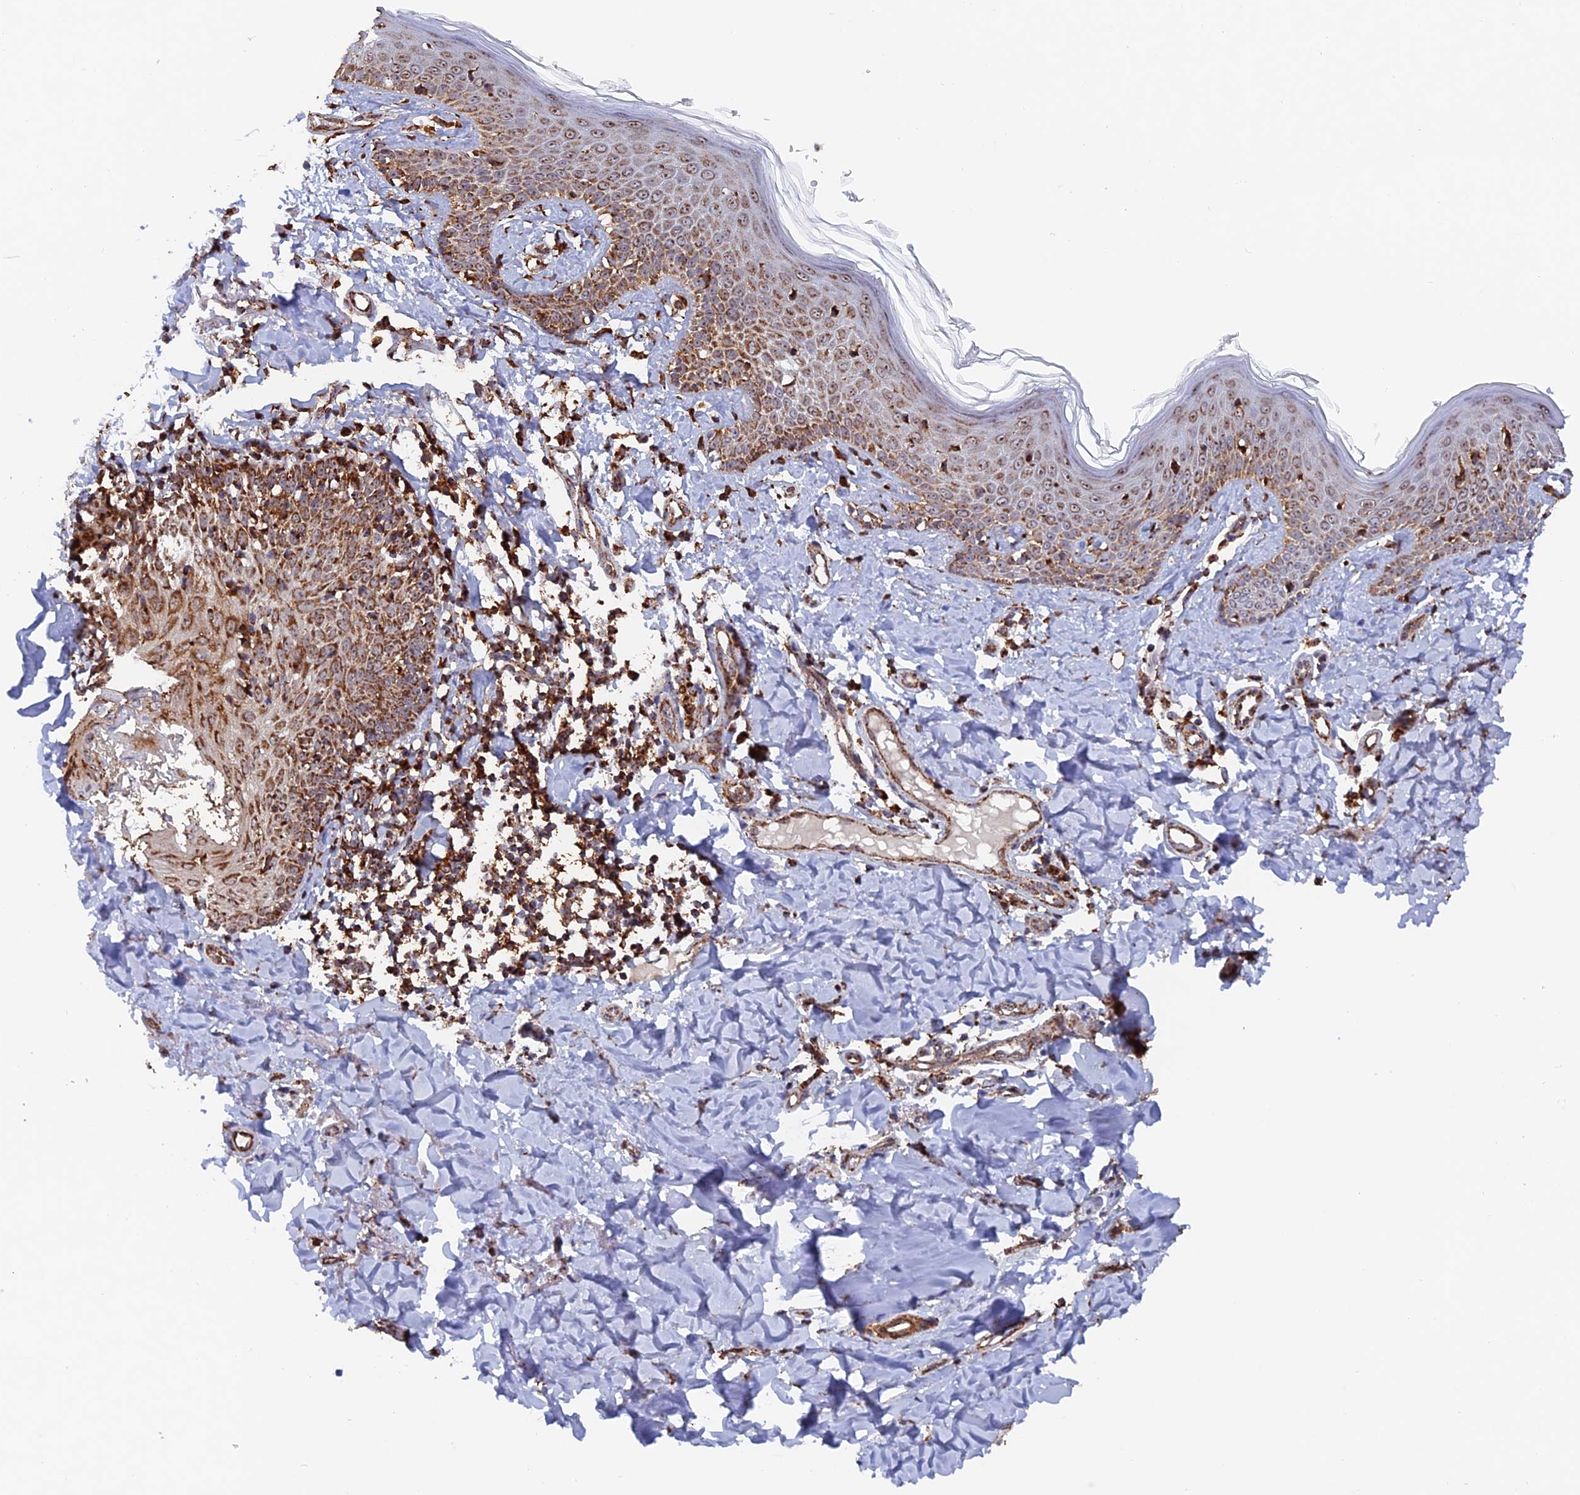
{"staining": {"intensity": "moderate", "quantity": ">75%", "location": "cytoplasmic/membranous"}, "tissue": "skin cancer", "cell_type": "Tumor cells", "image_type": "cancer", "snomed": [{"axis": "morphology", "description": "Normal tissue, NOS"}, {"axis": "morphology", "description": "Basal cell carcinoma"}, {"axis": "topography", "description": "Skin"}], "caption": "Protein staining of skin cancer (basal cell carcinoma) tissue exhibits moderate cytoplasmic/membranous staining in approximately >75% of tumor cells.", "gene": "DTYMK", "patient": {"sex": "male", "age": 66}}